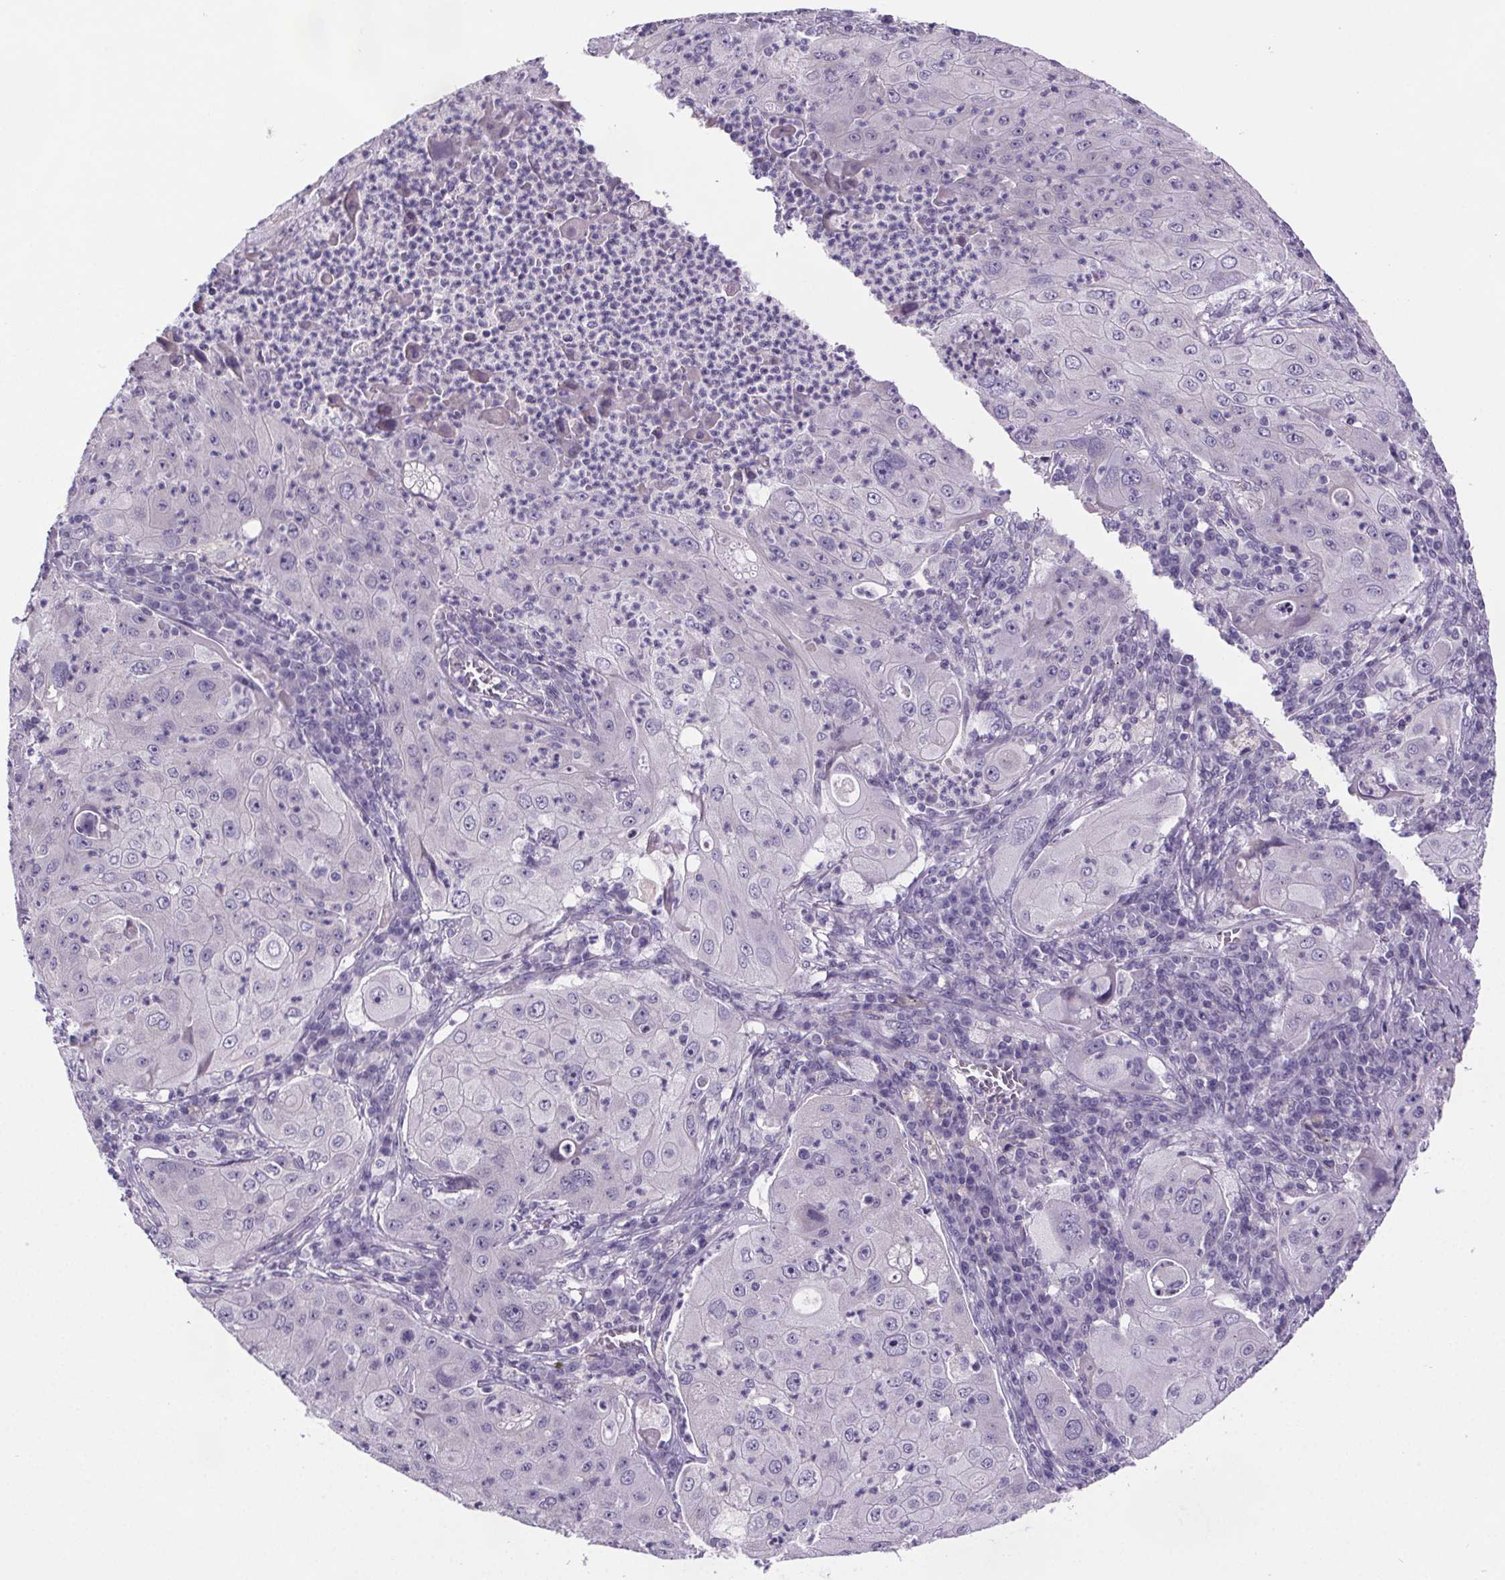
{"staining": {"intensity": "negative", "quantity": "none", "location": "none"}, "tissue": "lung cancer", "cell_type": "Tumor cells", "image_type": "cancer", "snomed": [{"axis": "morphology", "description": "Squamous cell carcinoma, NOS"}, {"axis": "topography", "description": "Lung"}], "caption": "High power microscopy histopathology image of an immunohistochemistry (IHC) image of lung squamous cell carcinoma, revealing no significant staining in tumor cells. (IHC, brightfield microscopy, high magnification).", "gene": "CUBN", "patient": {"sex": "female", "age": 59}}